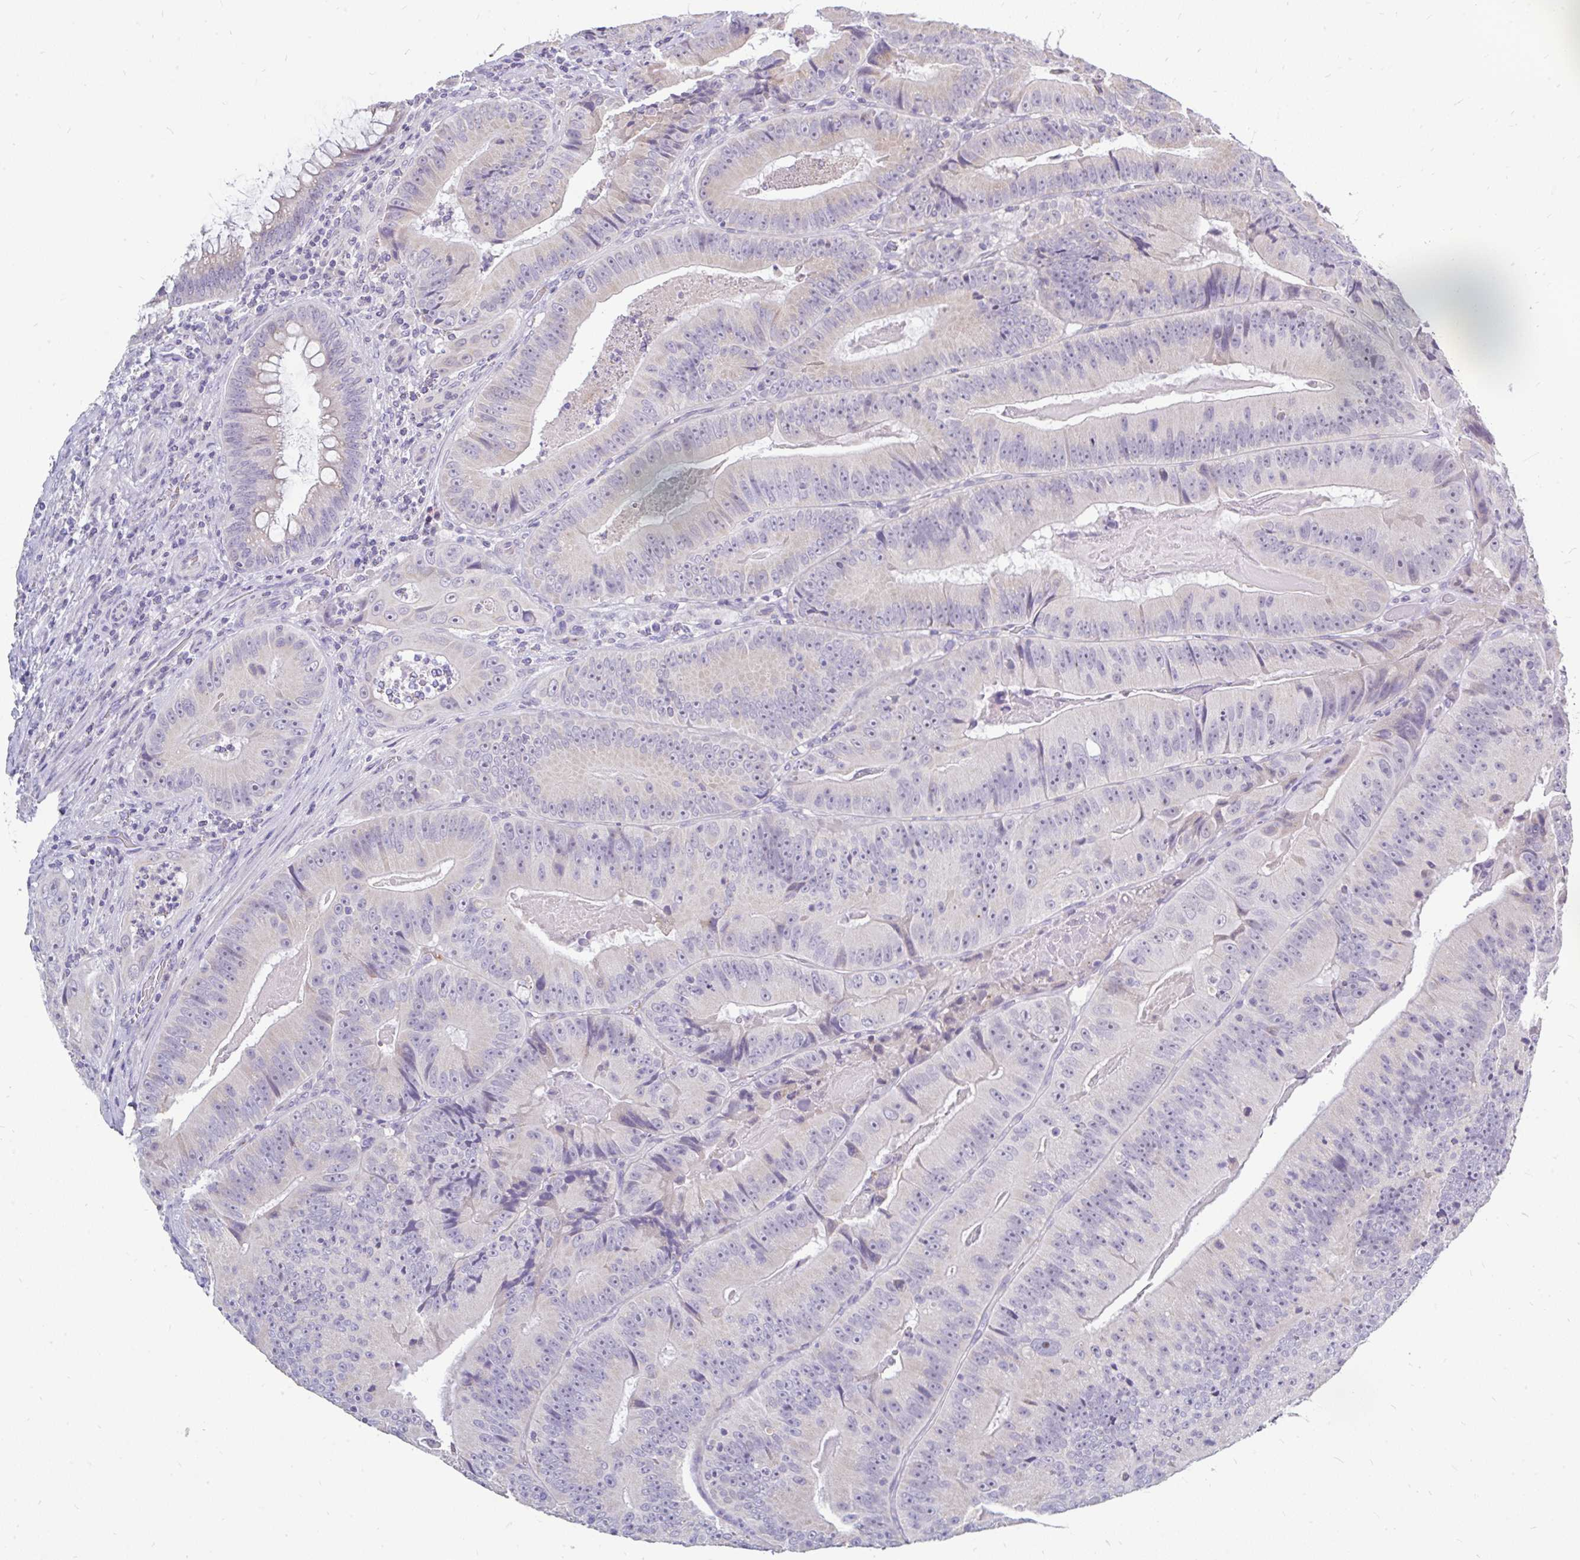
{"staining": {"intensity": "negative", "quantity": "none", "location": "none"}, "tissue": "colorectal cancer", "cell_type": "Tumor cells", "image_type": "cancer", "snomed": [{"axis": "morphology", "description": "Adenocarcinoma, NOS"}, {"axis": "topography", "description": "Colon"}], "caption": "Immunohistochemistry (IHC) micrograph of colorectal adenocarcinoma stained for a protein (brown), which shows no staining in tumor cells. (DAB immunohistochemistry, high magnification).", "gene": "INTS5", "patient": {"sex": "female", "age": 86}}